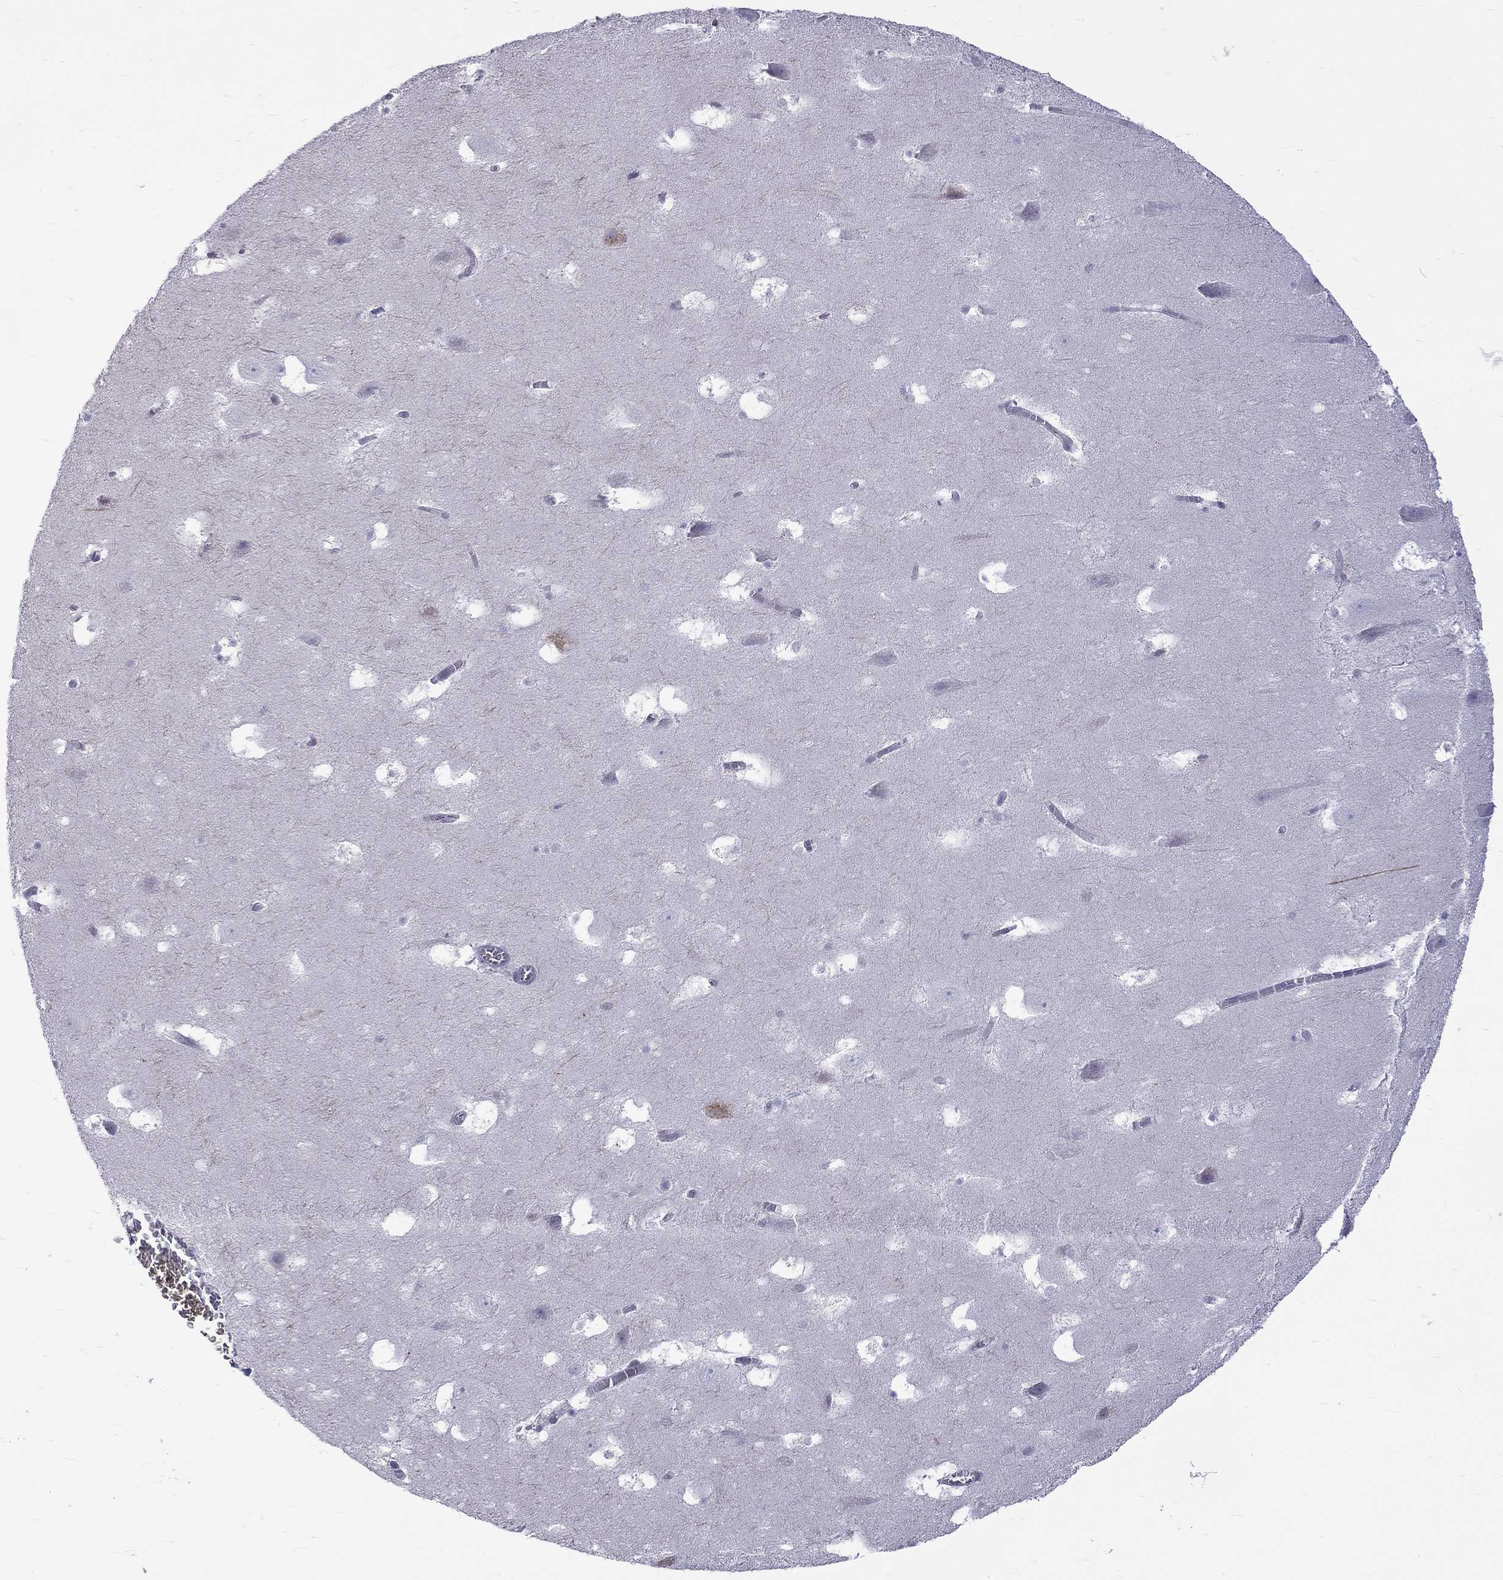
{"staining": {"intensity": "negative", "quantity": "none", "location": "none"}, "tissue": "hippocampus", "cell_type": "Glial cells", "image_type": "normal", "snomed": [{"axis": "morphology", "description": "Normal tissue, NOS"}, {"axis": "topography", "description": "Hippocampus"}], "caption": "Micrograph shows no protein staining in glial cells of benign hippocampus. Brightfield microscopy of immunohistochemistry stained with DAB (brown) and hematoxylin (blue), captured at high magnification.", "gene": "RTL9", "patient": {"sex": "male", "age": 45}}